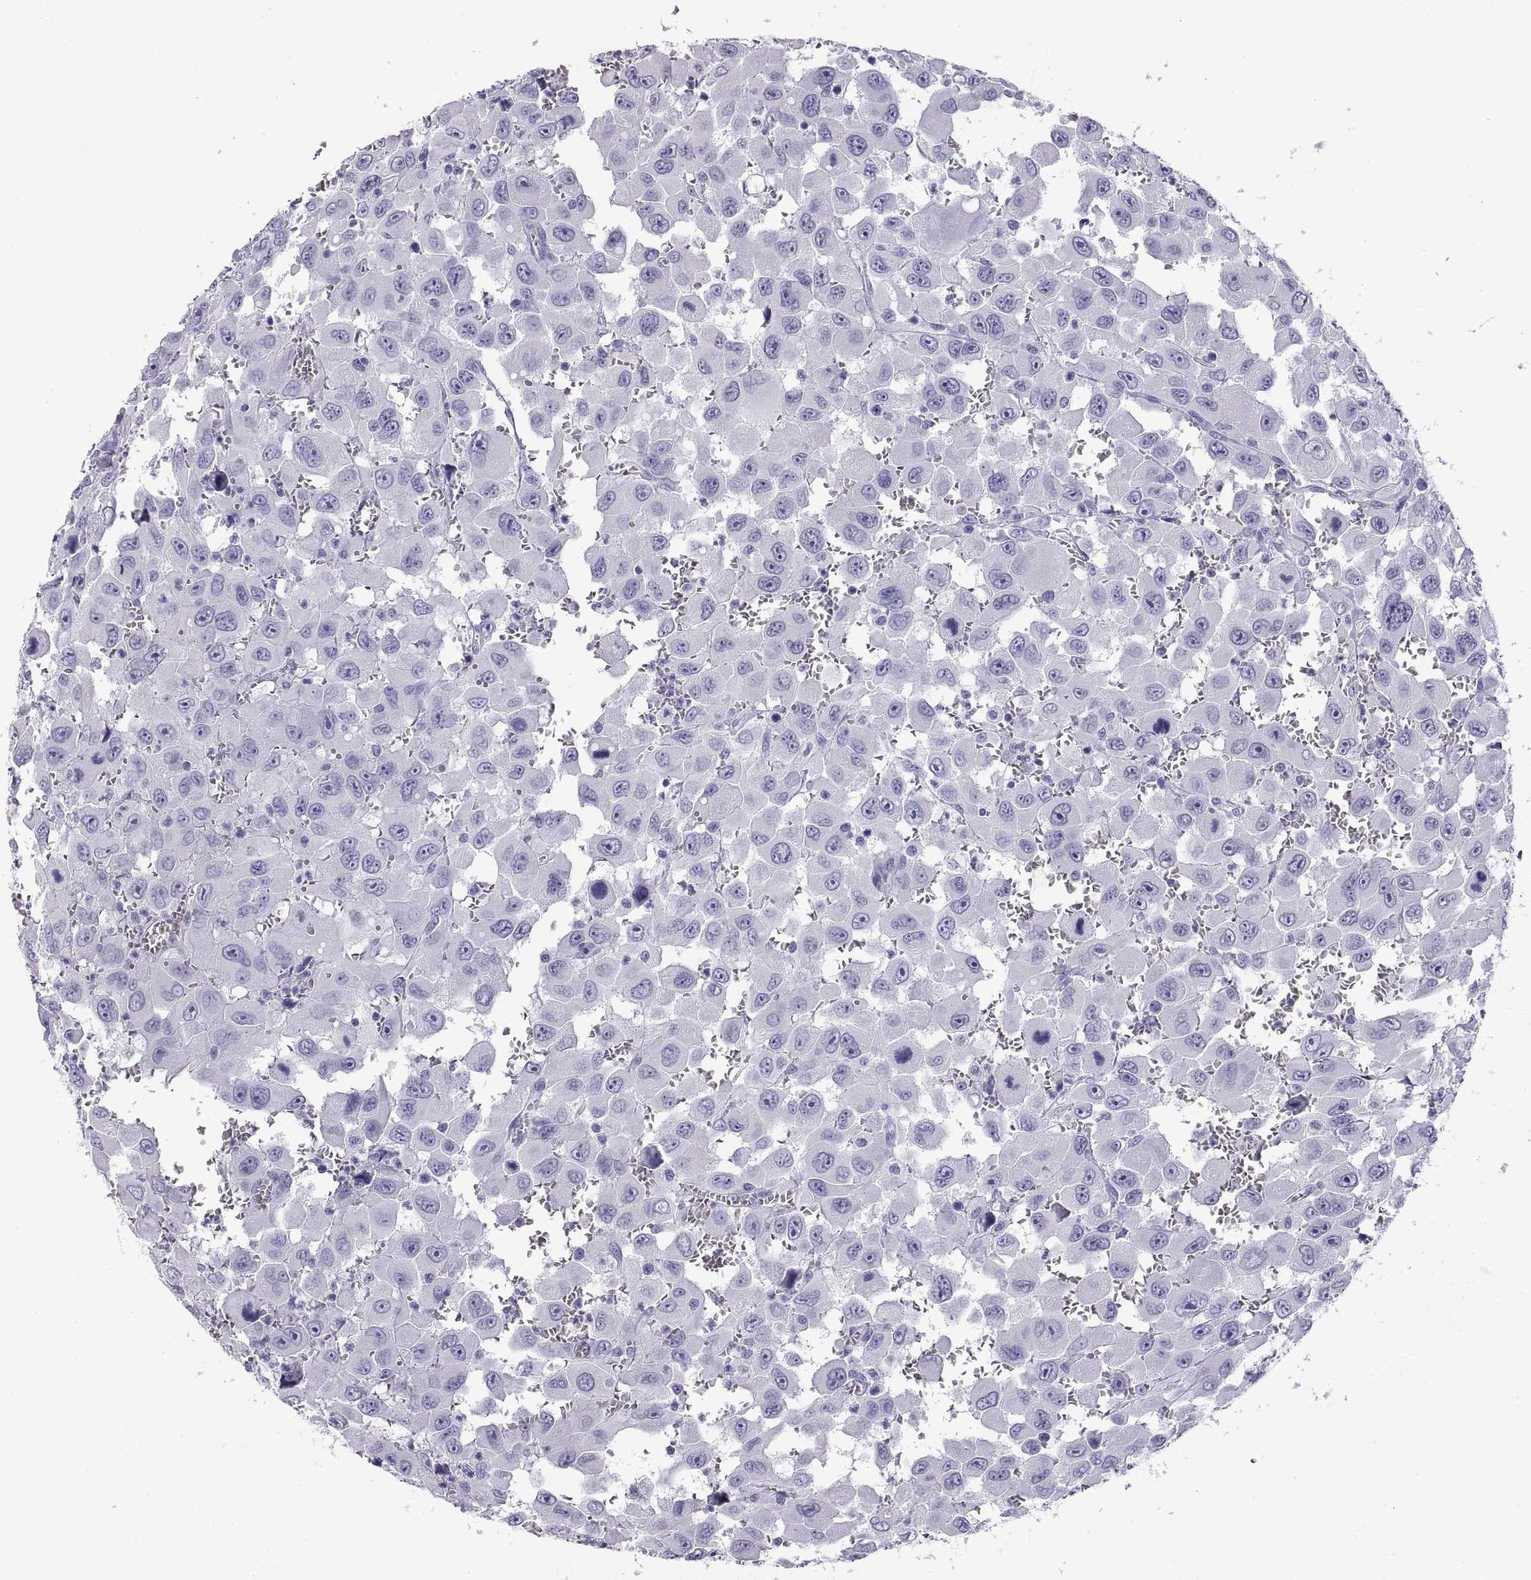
{"staining": {"intensity": "negative", "quantity": "none", "location": "none"}, "tissue": "head and neck cancer", "cell_type": "Tumor cells", "image_type": "cancer", "snomed": [{"axis": "morphology", "description": "Squamous cell carcinoma, NOS"}, {"axis": "morphology", "description": "Squamous cell carcinoma, metastatic, NOS"}, {"axis": "topography", "description": "Oral tissue"}, {"axis": "topography", "description": "Head-Neck"}], "caption": "Human head and neck squamous cell carcinoma stained for a protein using immunohistochemistry demonstrates no positivity in tumor cells.", "gene": "RLBP1", "patient": {"sex": "female", "age": 85}}